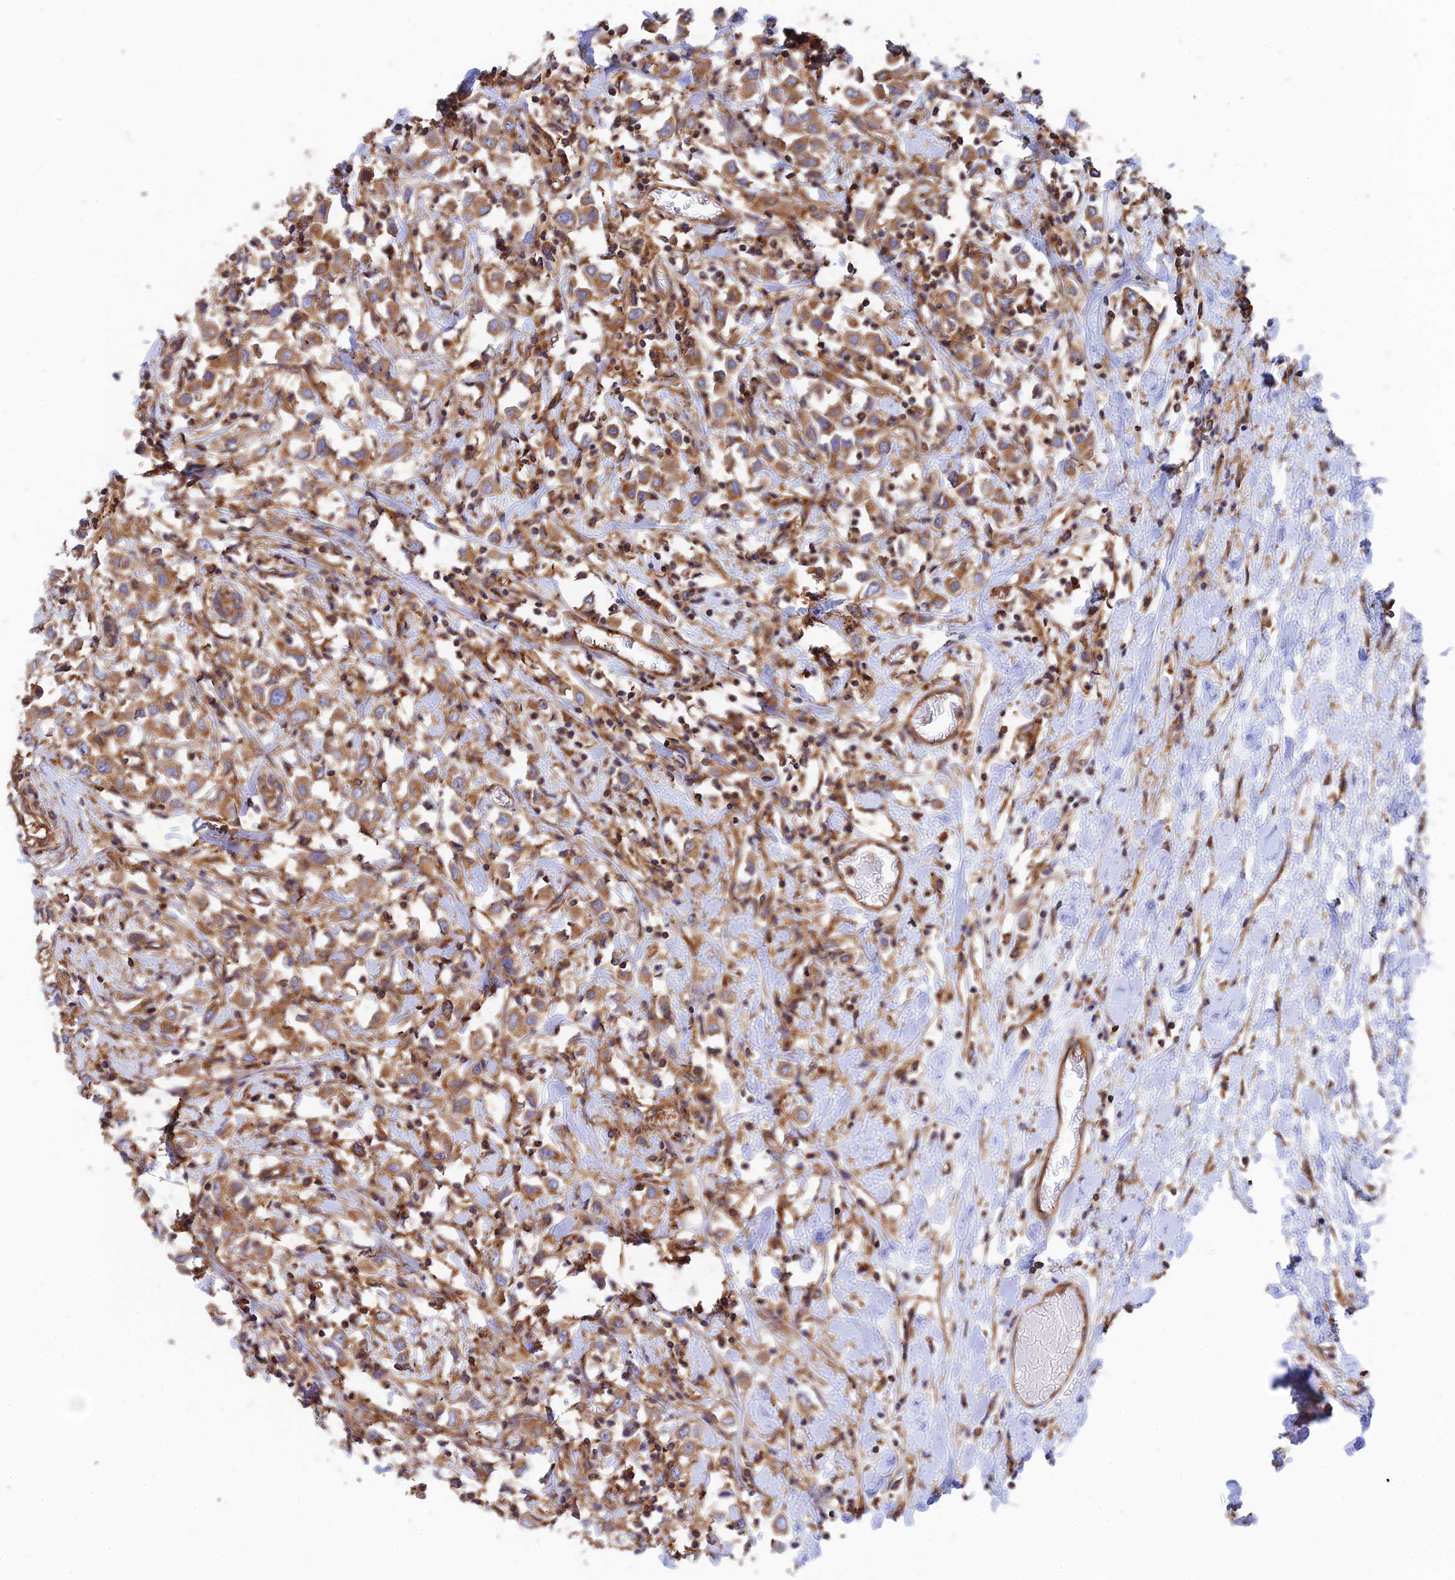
{"staining": {"intensity": "moderate", "quantity": ">75%", "location": "cytoplasmic/membranous"}, "tissue": "breast cancer", "cell_type": "Tumor cells", "image_type": "cancer", "snomed": [{"axis": "morphology", "description": "Duct carcinoma"}, {"axis": "topography", "description": "Breast"}], "caption": "Intraductal carcinoma (breast) stained with DAB IHC exhibits medium levels of moderate cytoplasmic/membranous staining in about >75% of tumor cells.", "gene": "DCTN2", "patient": {"sex": "female", "age": 61}}